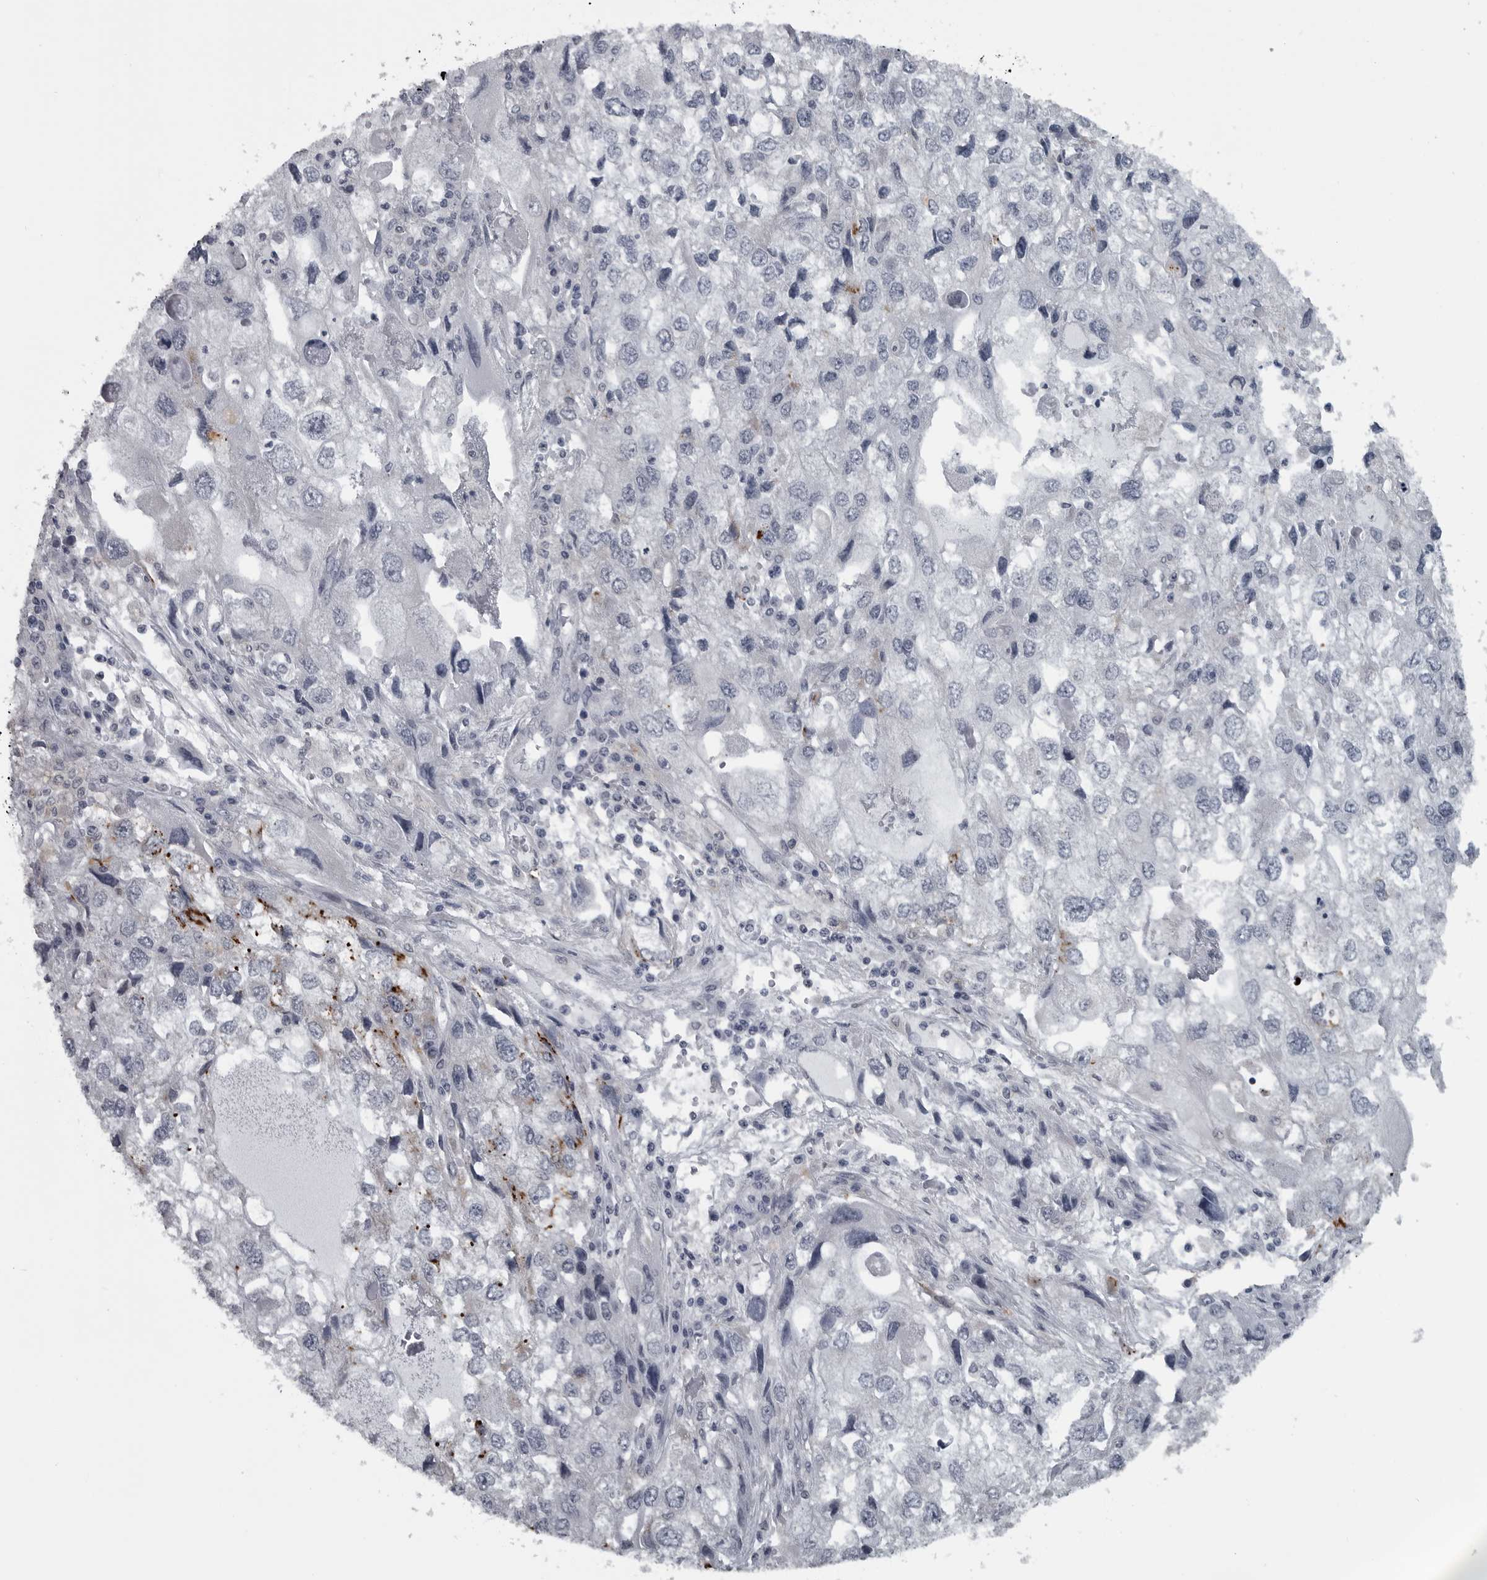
{"staining": {"intensity": "negative", "quantity": "none", "location": "none"}, "tissue": "endometrial cancer", "cell_type": "Tumor cells", "image_type": "cancer", "snomed": [{"axis": "morphology", "description": "Adenocarcinoma, NOS"}, {"axis": "topography", "description": "Endometrium"}], "caption": "Adenocarcinoma (endometrial) was stained to show a protein in brown. There is no significant expression in tumor cells.", "gene": "LYSMD1", "patient": {"sex": "female", "age": 49}}